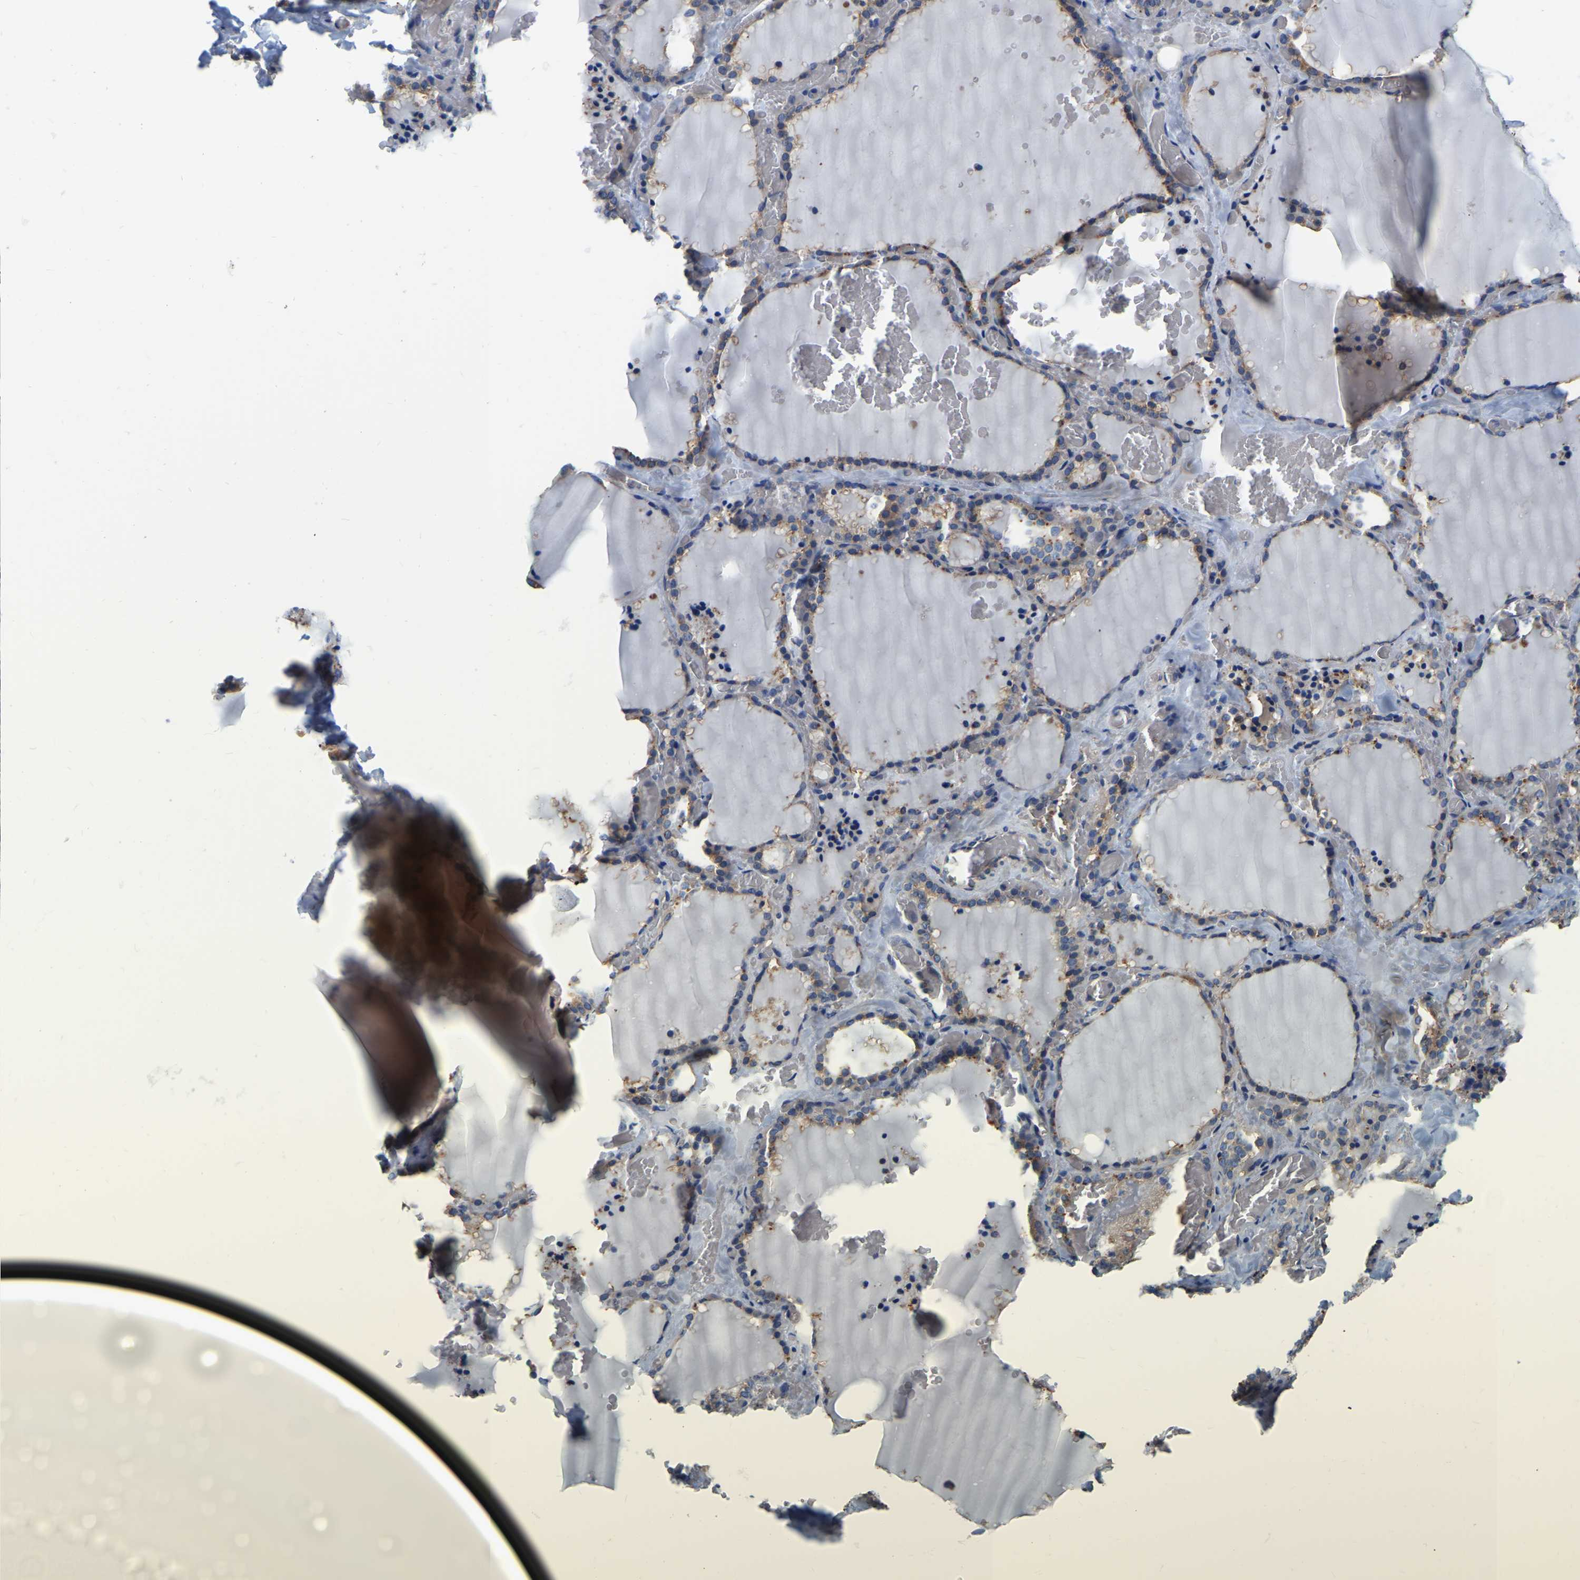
{"staining": {"intensity": "moderate", "quantity": "25%-75%", "location": "cytoplasmic/membranous"}, "tissue": "thyroid gland", "cell_type": "Glandular cells", "image_type": "normal", "snomed": [{"axis": "morphology", "description": "Normal tissue, NOS"}, {"axis": "topography", "description": "Thyroid gland"}], "caption": "Immunohistochemistry (IHC) photomicrograph of unremarkable thyroid gland: thyroid gland stained using IHC demonstrates medium levels of moderate protein expression localized specifically in the cytoplasmic/membranous of glandular cells, appearing as a cytoplasmic/membranous brown color.", "gene": "GARS1", "patient": {"sex": "female", "age": 22}}